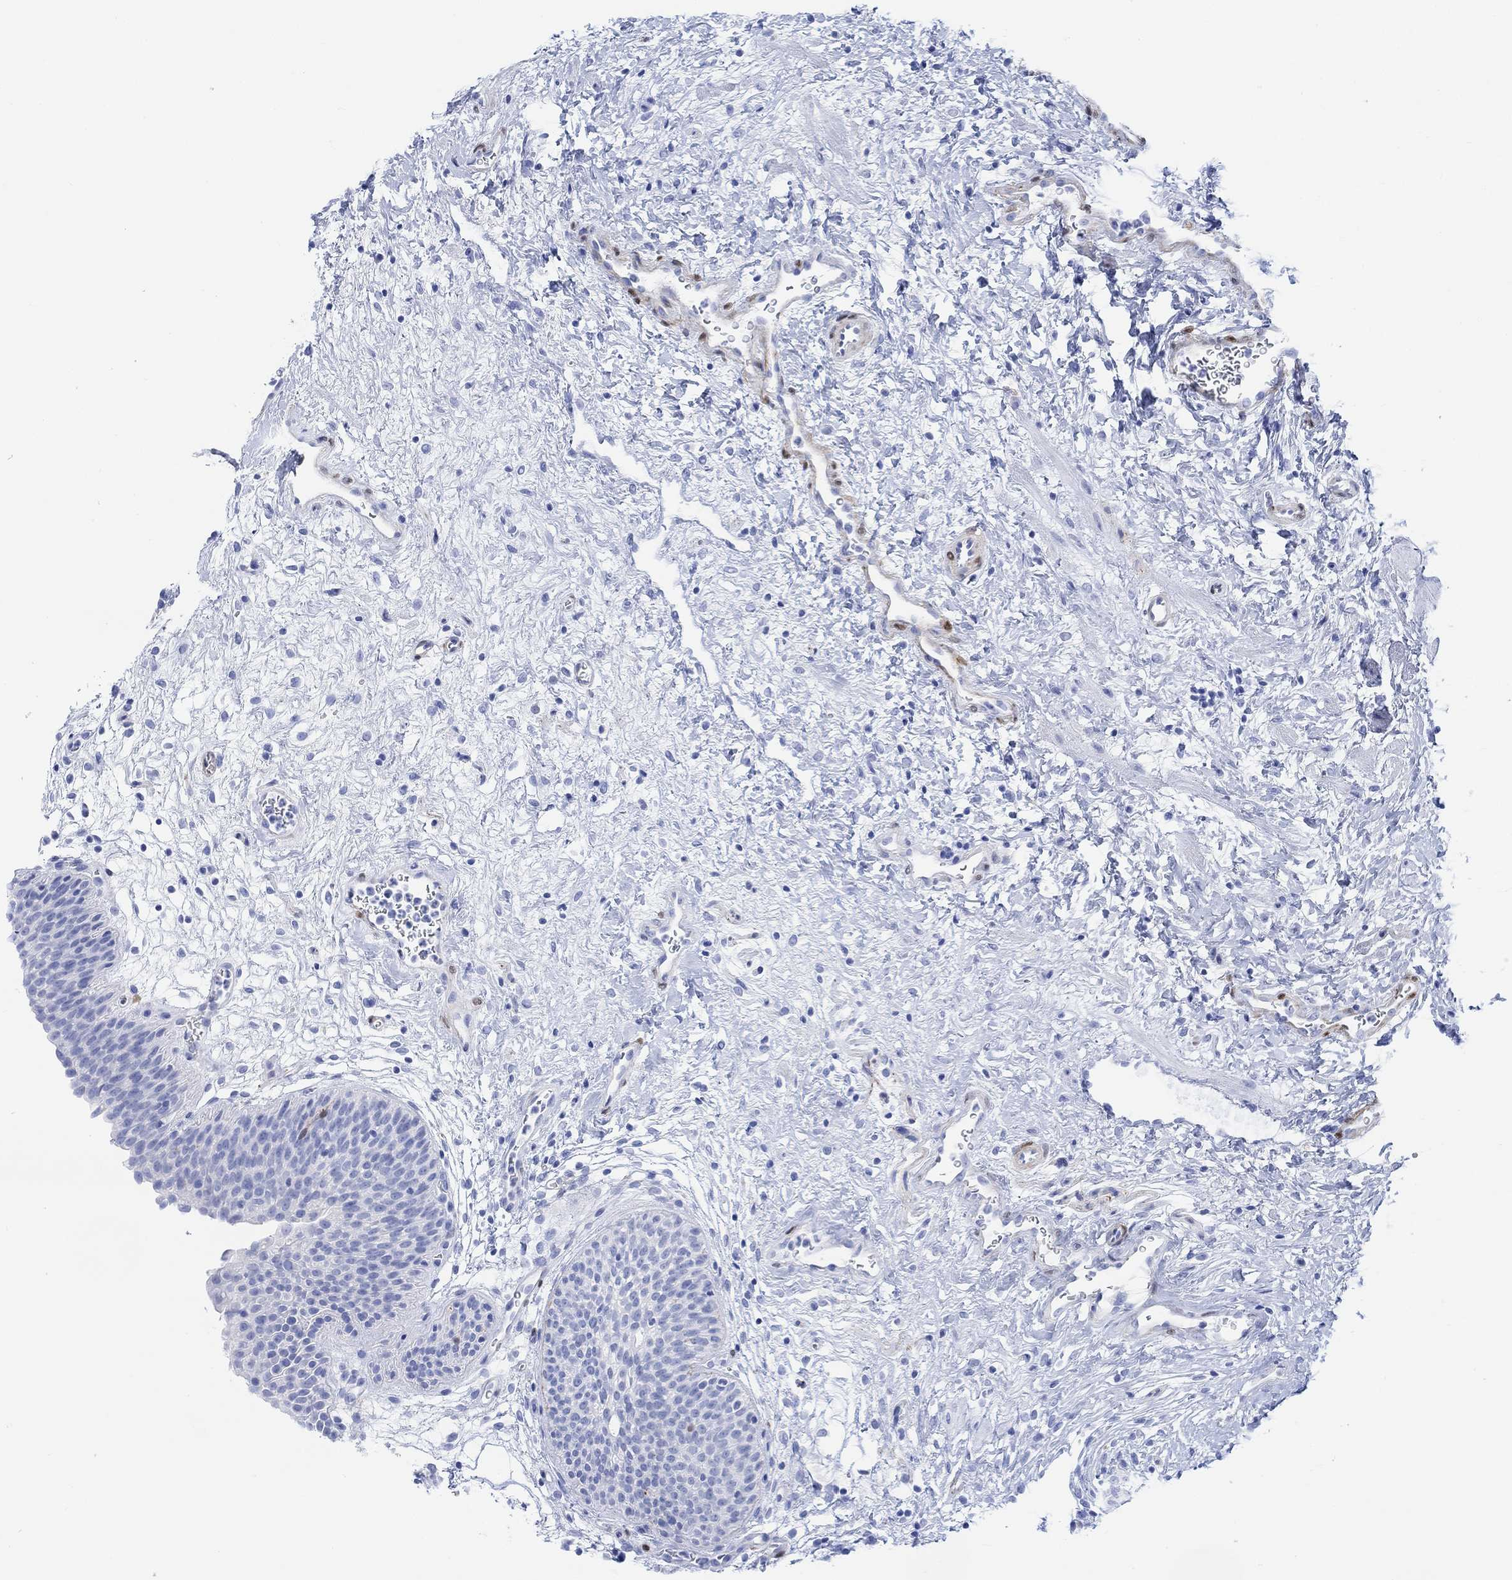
{"staining": {"intensity": "negative", "quantity": "none", "location": "none"}, "tissue": "urinary bladder", "cell_type": "Urothelial cells", "image_type": "normal", "snomed": [{"axis": "morphology", "description": "Normal tissue, NOS"}, {"axis": "topography", "description": "Urinary bladder"}], "caption": "IHC image of benign human urinary bladder stained for a protein (brown), which reveals no expression in urothelial cells.", "gene": "TPPP3", "patient": {"sex": "male", "age": 37}}